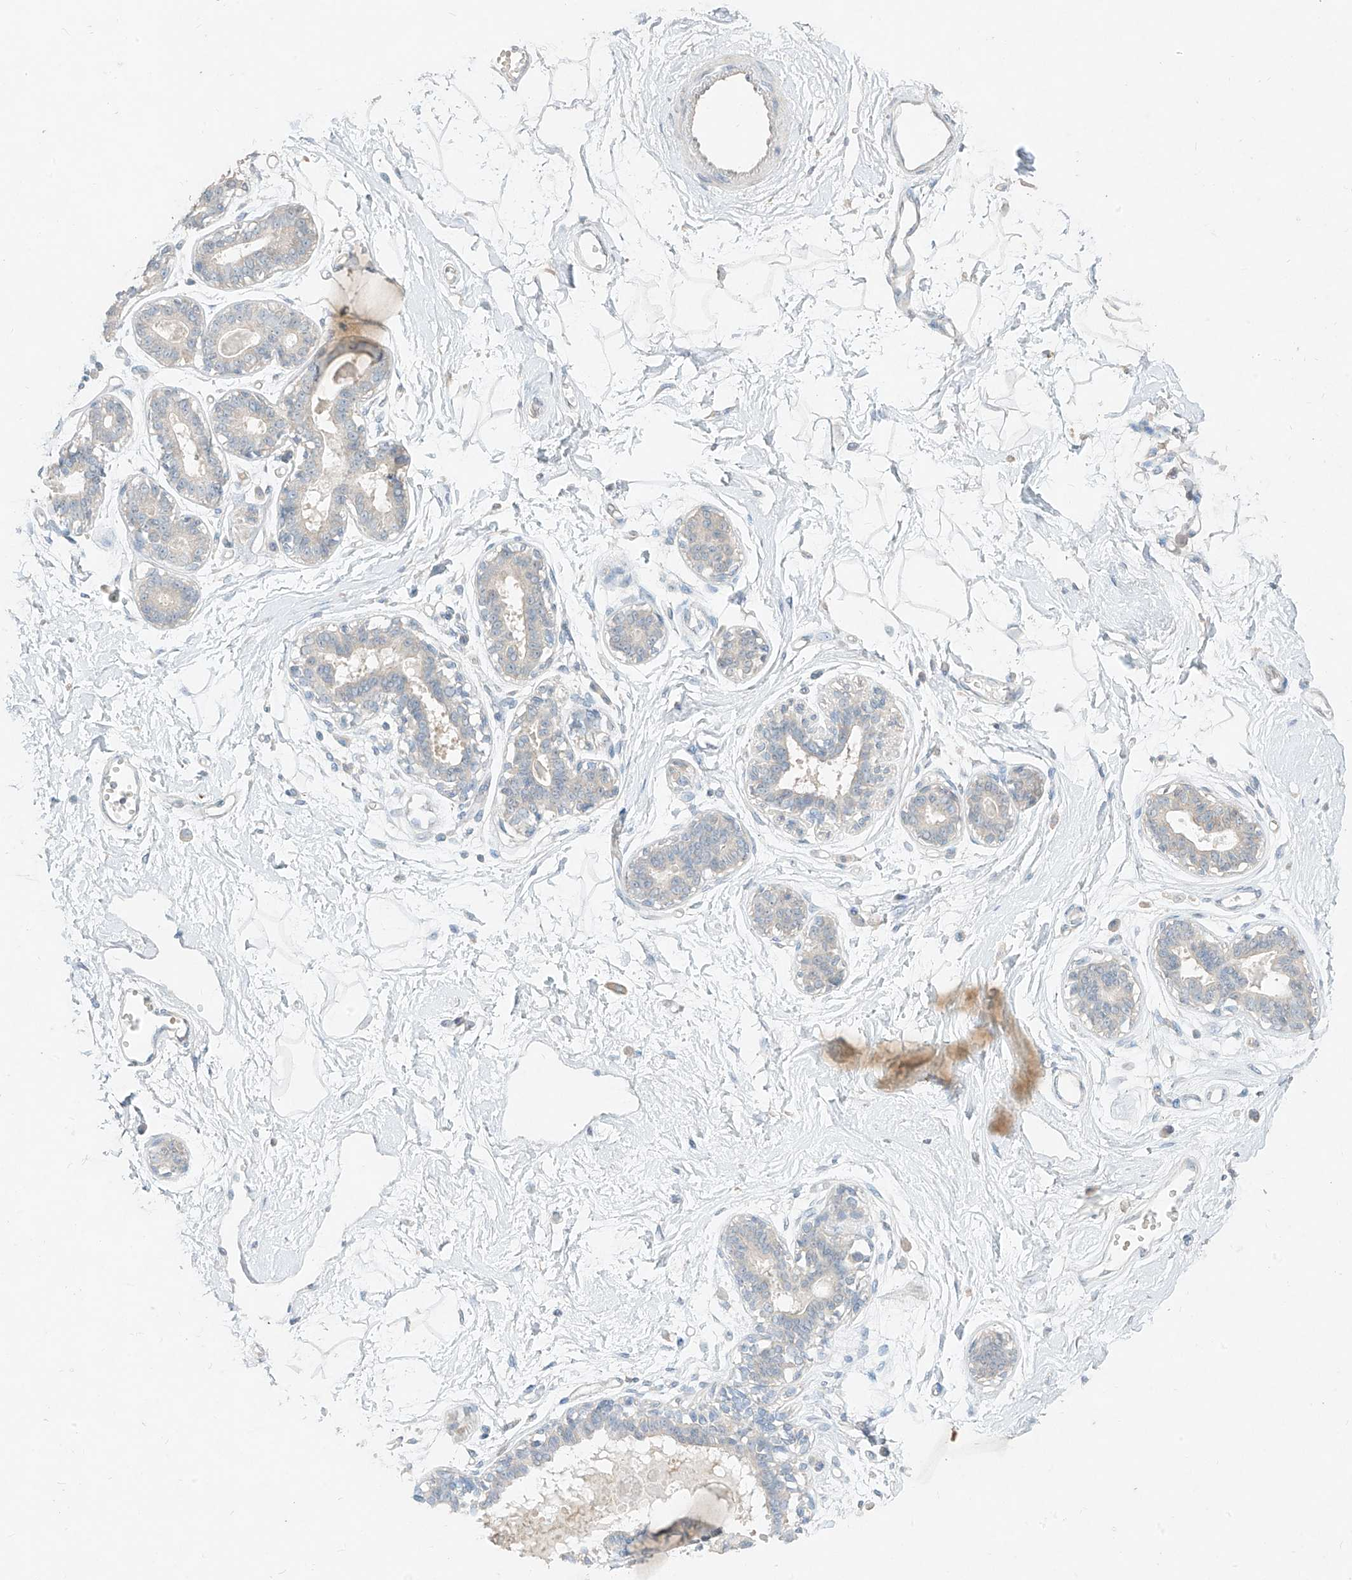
{"staining": {"intensity": "negative", "quantity": "none", "location": "none"}, "tissue": "breast", "cell_type": "Adipocytes", "image_type": "normal", "snomed": [{"axis": "morphology", "description": "Normal tissue, NOS"}, {"axis": "topography", "description": "Breast"}], "caption": "Image shows no protein expression in adipocytes of unremarkable breast. (DAB (3,3'-diaminobenzidine) IHC with hematoxylin counter stain).", "gene": "ZZEF1", "patient": {"sex": "female", "age": 45}}